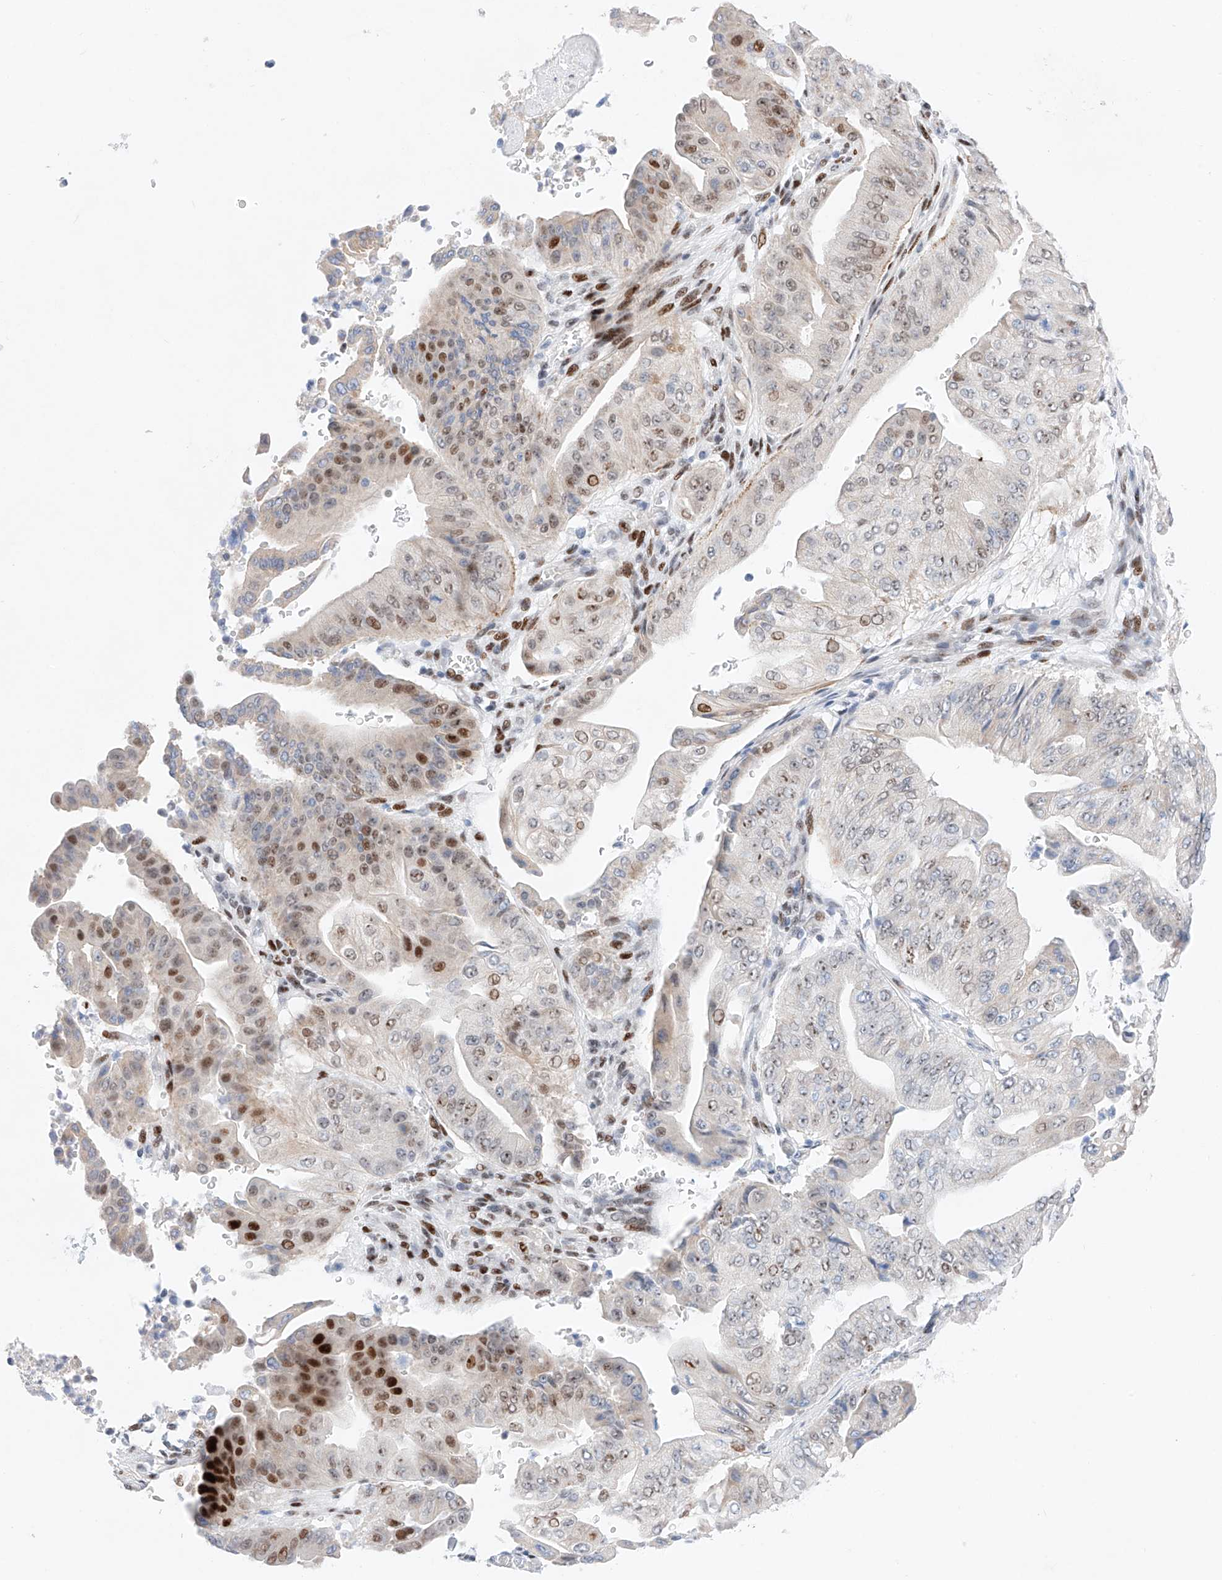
{"staining": {"intensity": "strong", "quantity": "25%-75%", "location": "nuclear"}, "tissue": "pancreatic cancer", "cell_type": "Tumor cells", "image_type": "cancer", "snomed": [{"axis": "morphology", "description": "Adenocarcinoma, NOS"}, {"axis": "topography", "description": "Pancreas"}], "caption": "Protein expression by IHC exhibits strong nuclear expression in about 25%-75% of tumor cells in pancreatic cancer (adenocarcinoma).", "gene": "NT5C3B", "patient": {"sex": "female", "age": 77}}